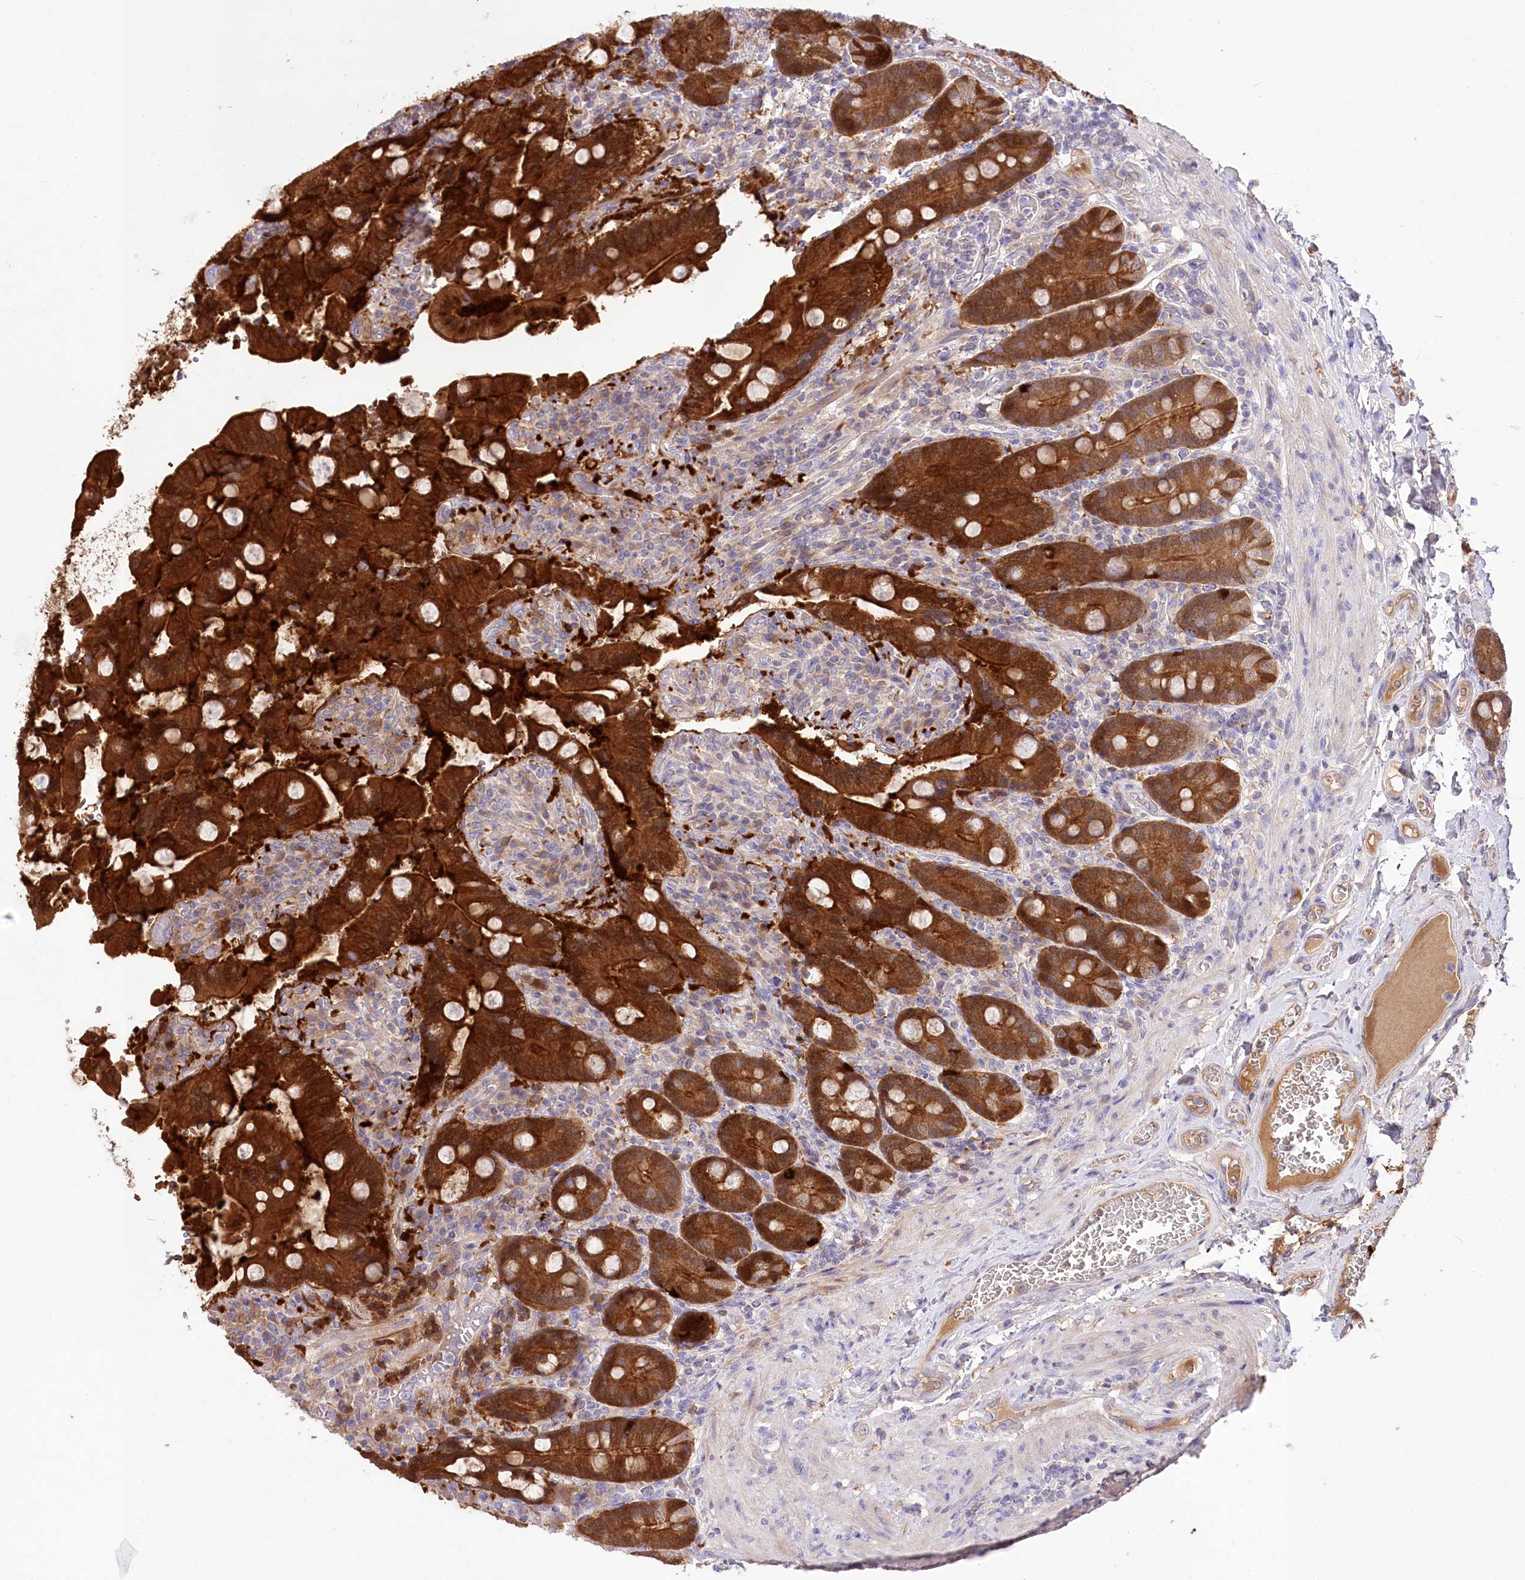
{"staining": {"intensity": "strong", "quantity": ">75%", "location": "cytoplasmic/membranous"}, "tissue": "duodenum", "cell_type": "Glandular cells", "image_type": "normal", "snomed": [{"axis": "morphology", "description": "Normal tissue, NOS"}, {"axis": "topography", "description": "Duodenum"}], "caption": "Strong cytoplasmic/membranous positivity for a protein is present in approximately >75% of glandular cells of normal duodenum using IHC.", "gene": "PBLD", "patient": {"sex": "female", "age": 62}}